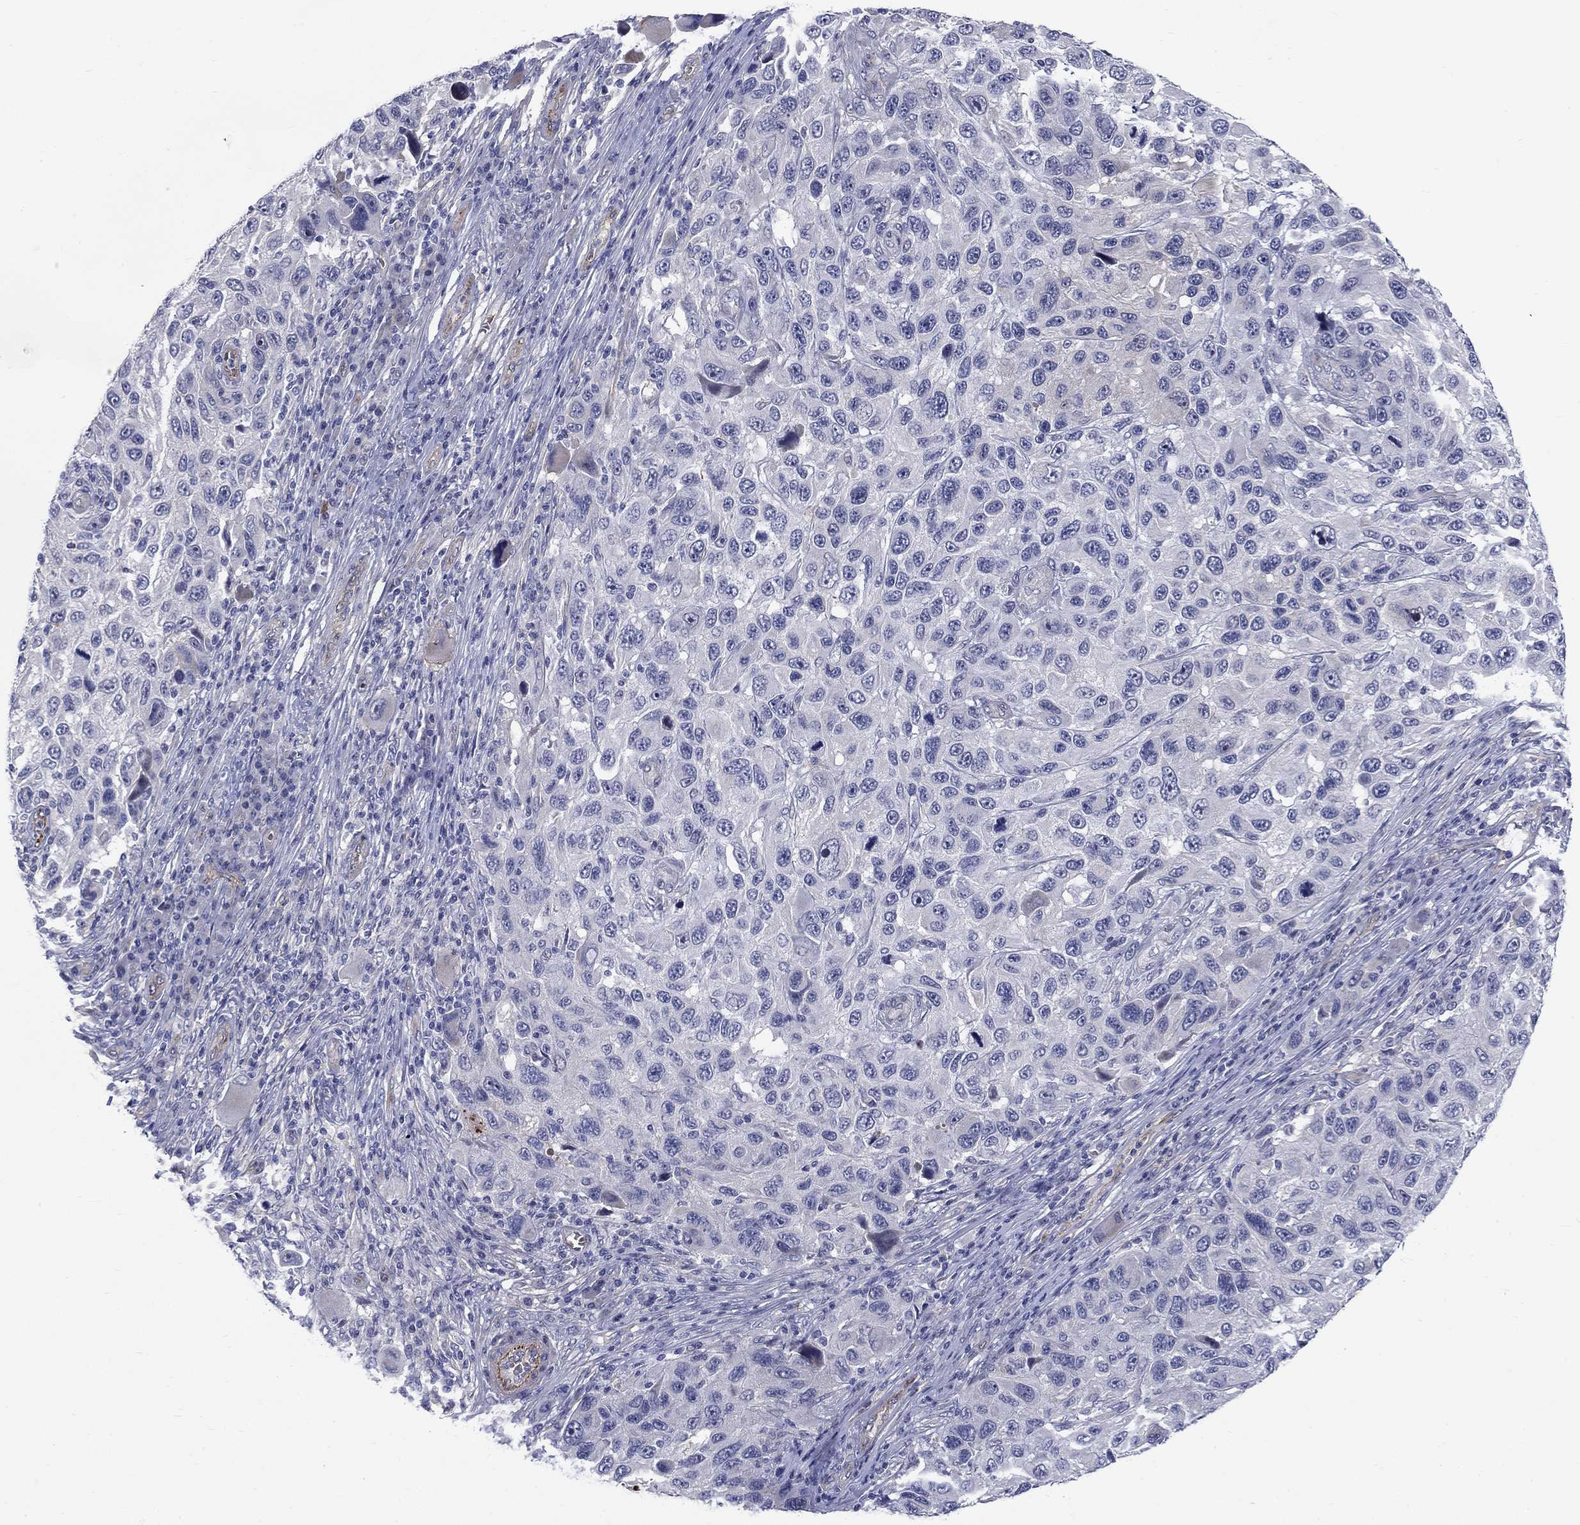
{"staining": {"intensity": "negative", "quantity": "none", "location": "none"}, "tissue": "melanoma", "cell_type": "Tumor cells", "image_type": "cancer", "snomed": [{"axis": "morphology", "description": "Malignant melanoma, NOS"}, {"axis": "topography", "description": "Skin"}], "caption": "DAB immunohistochemical staining of melanoma exhibits no significant expression in tumor cells.", "gene": "SLC1A1", "patient": {"sex": "male", "age": 53}}